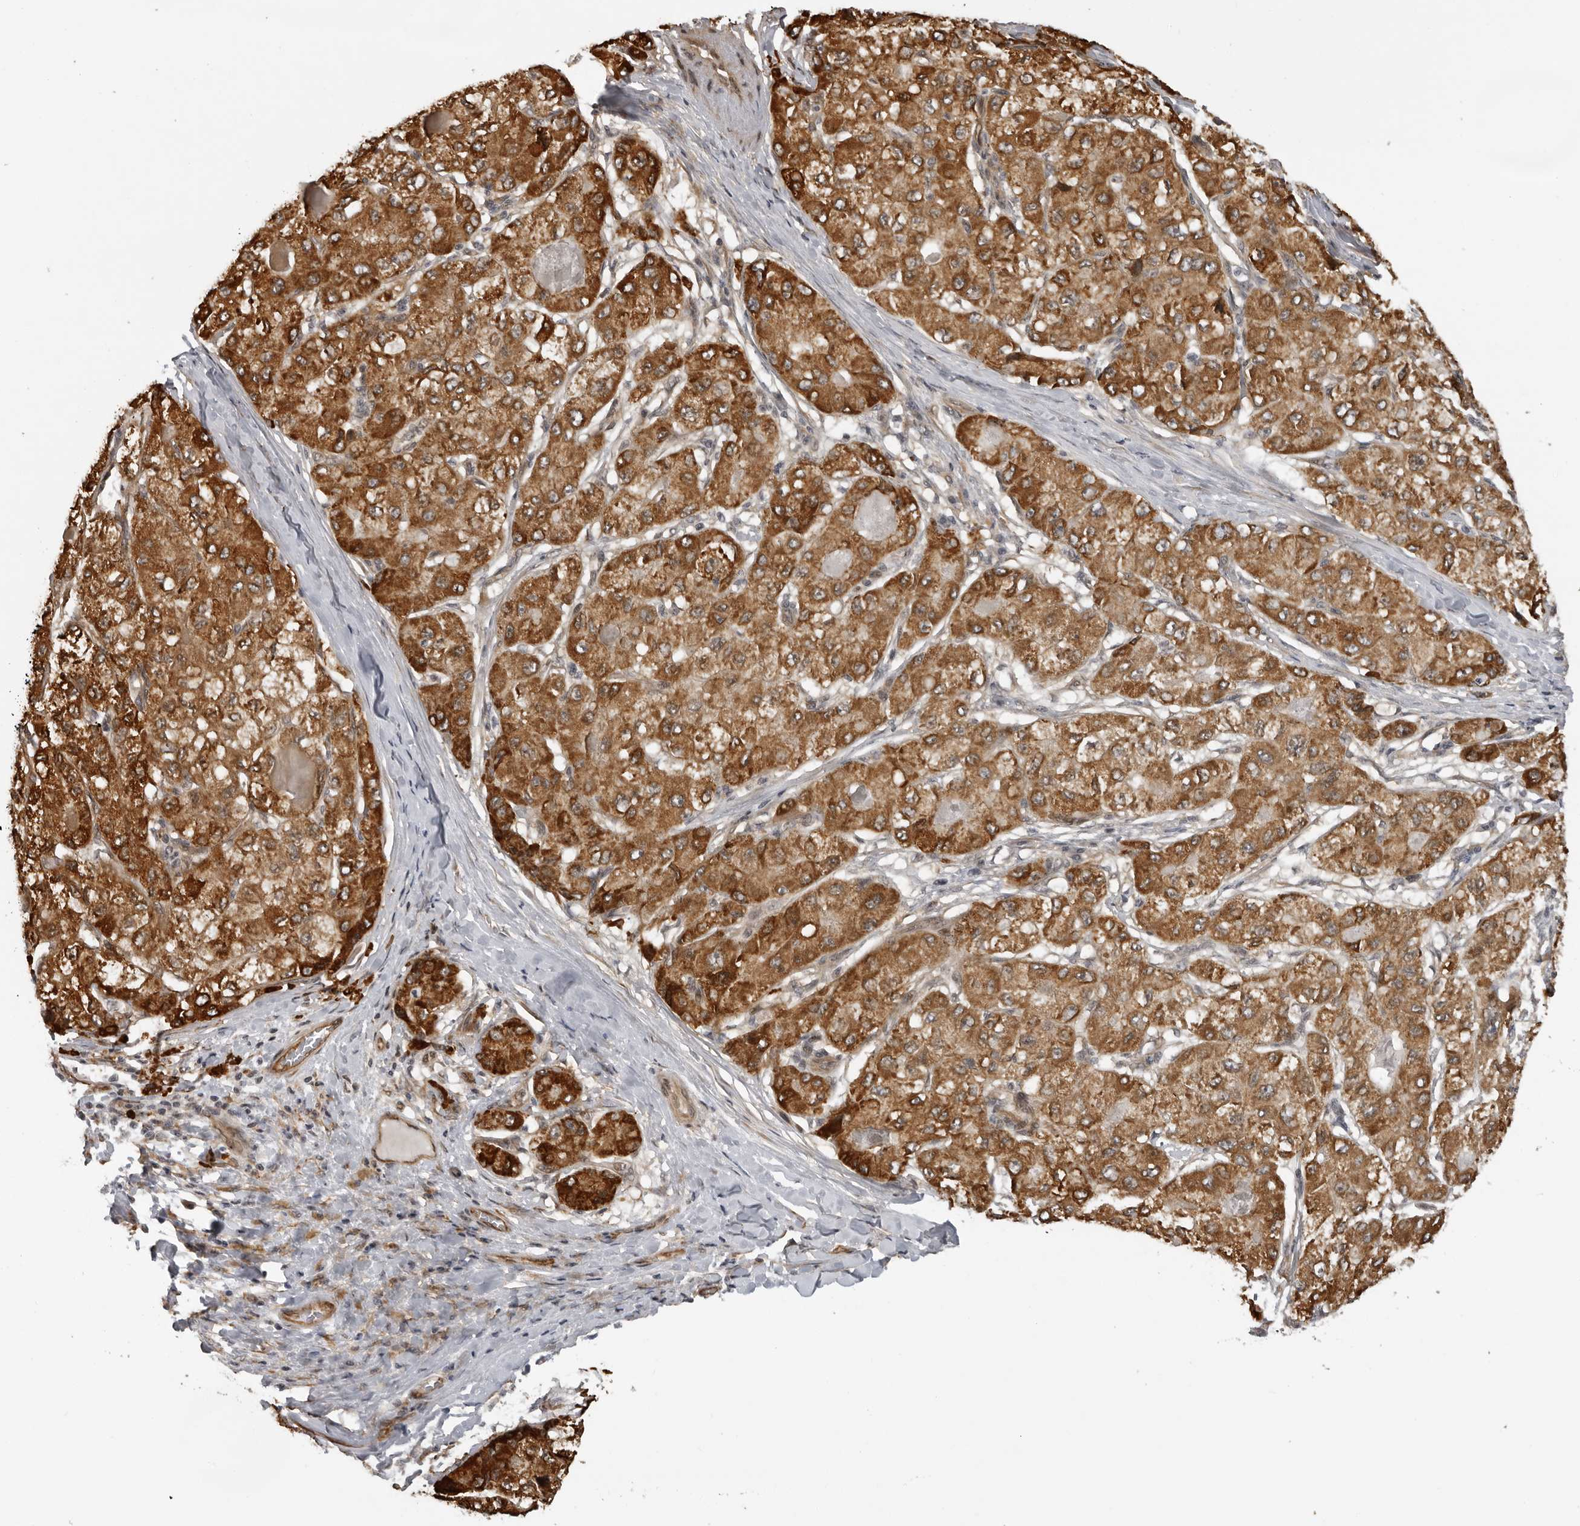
{"staining": {"intensity": "strong", "quantity": ">75%", "location": "cytoplasmic/membranous"}, "tissue": "liver cancer", "cell_type": "Tumor cells", "image_type": "cancer", "snomed": [{"axis": "morphology", "description": "Carcinoma, Hepatocellular, NOS"}, {"axis": "topography", "description": "Liver"}], "caption": "Tumor cells exhibit strong cytoplasmic/membranous staining in approximately >75% of cells in liver cancer.", "gene": "DNAH14", "patient": {"sex": "male", "age": 80}}